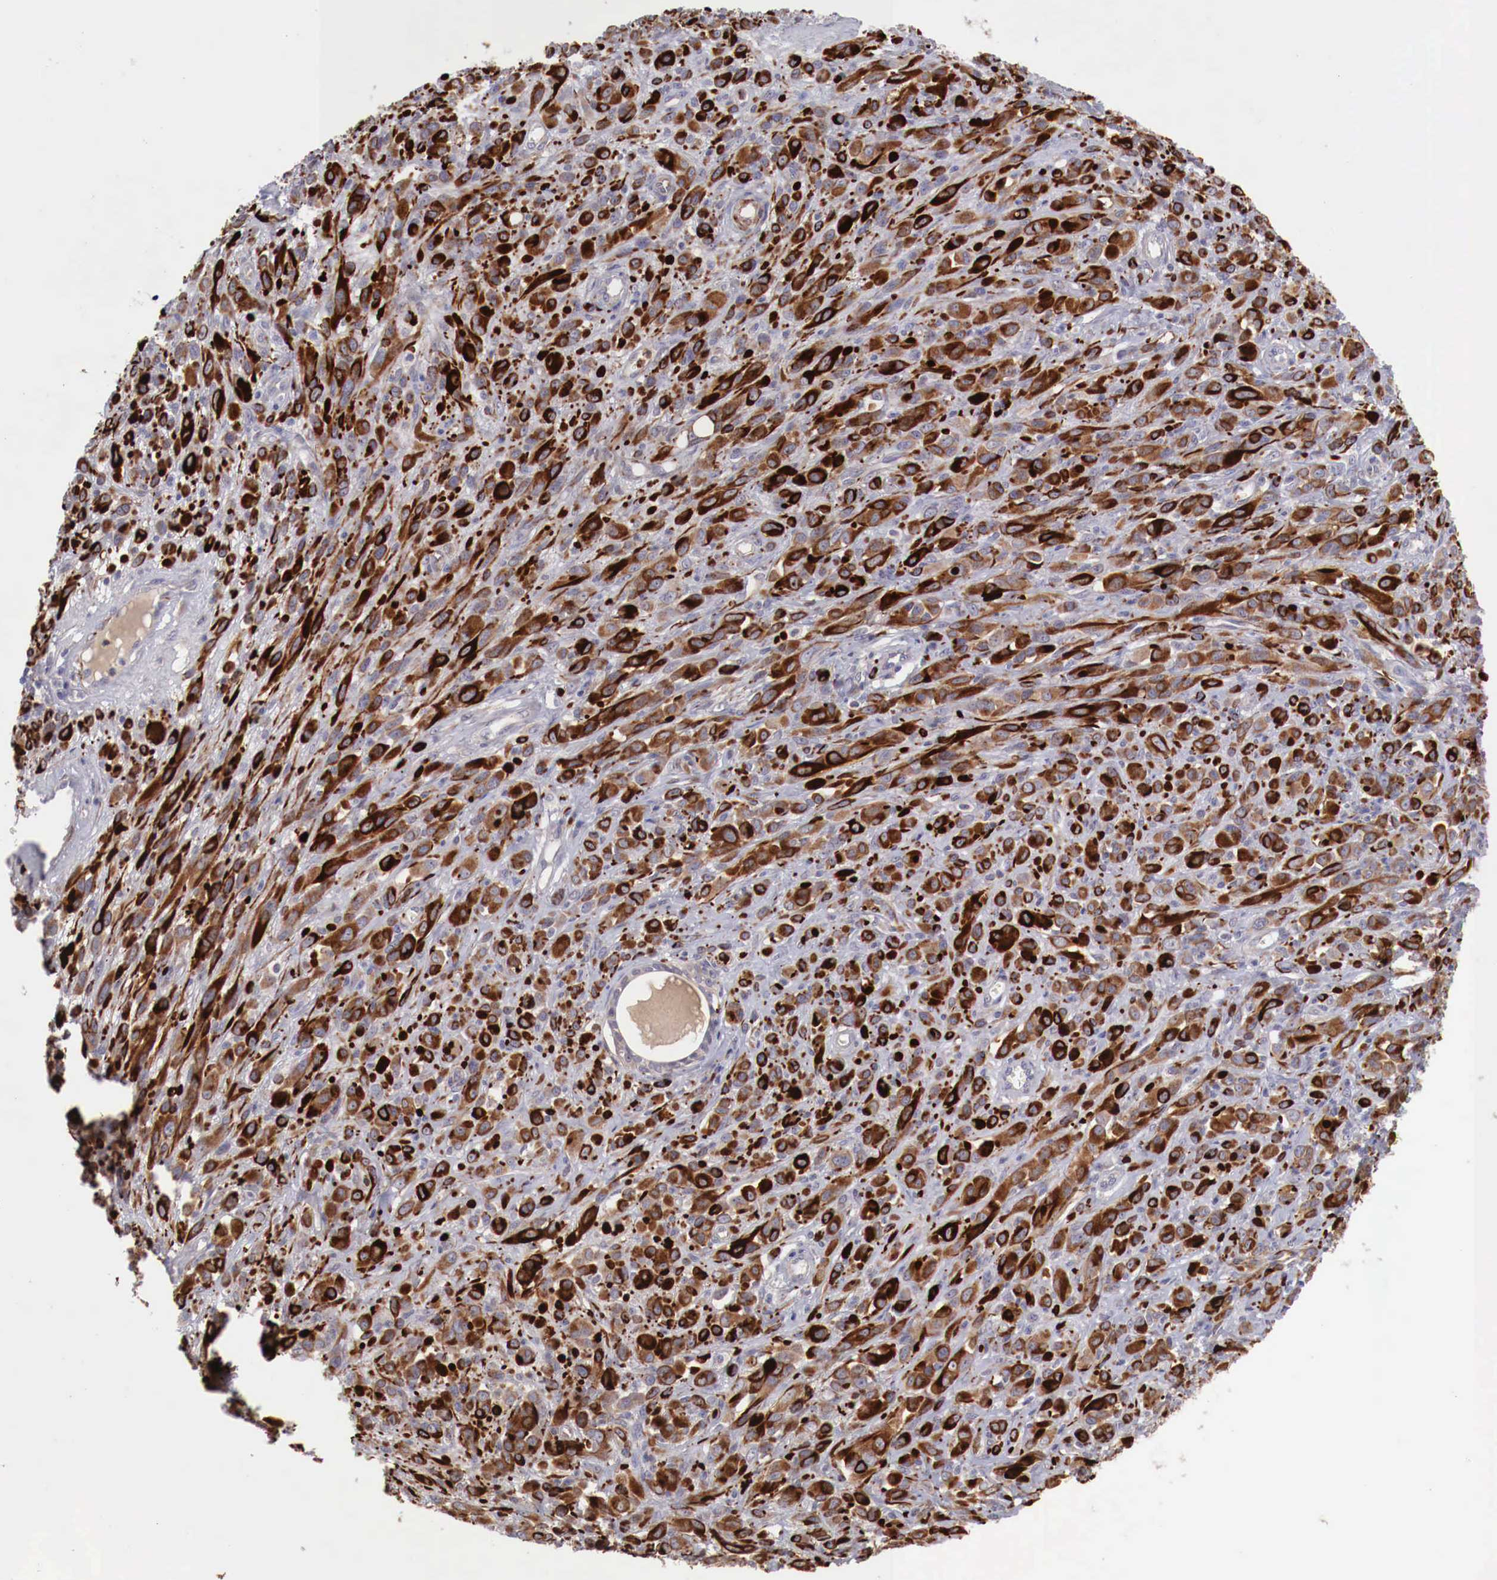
{"staining": {"intensity": "strong", "quantity": ">75%", "location": "cytoplasmic/membranous"}, "tissue": "melanoma", "cell_type": "Tumor cells", "image_type": "cancer", "snomed": [{"axis": "morphology", "description": "Malignant melanoma, NOS"}, {"axis": "topography", "description": "Skin"}], "caption": "Immunohistochemistry (DAB) staining of melanoma reveals strong cytoplasmic/membranous protein positivity in approximately >75% of tumor cells. (Brightfield microscopy of DAB IHC at high magnification).", "gene": "WT1", "patient": {"sex": "male", "age": 51}}